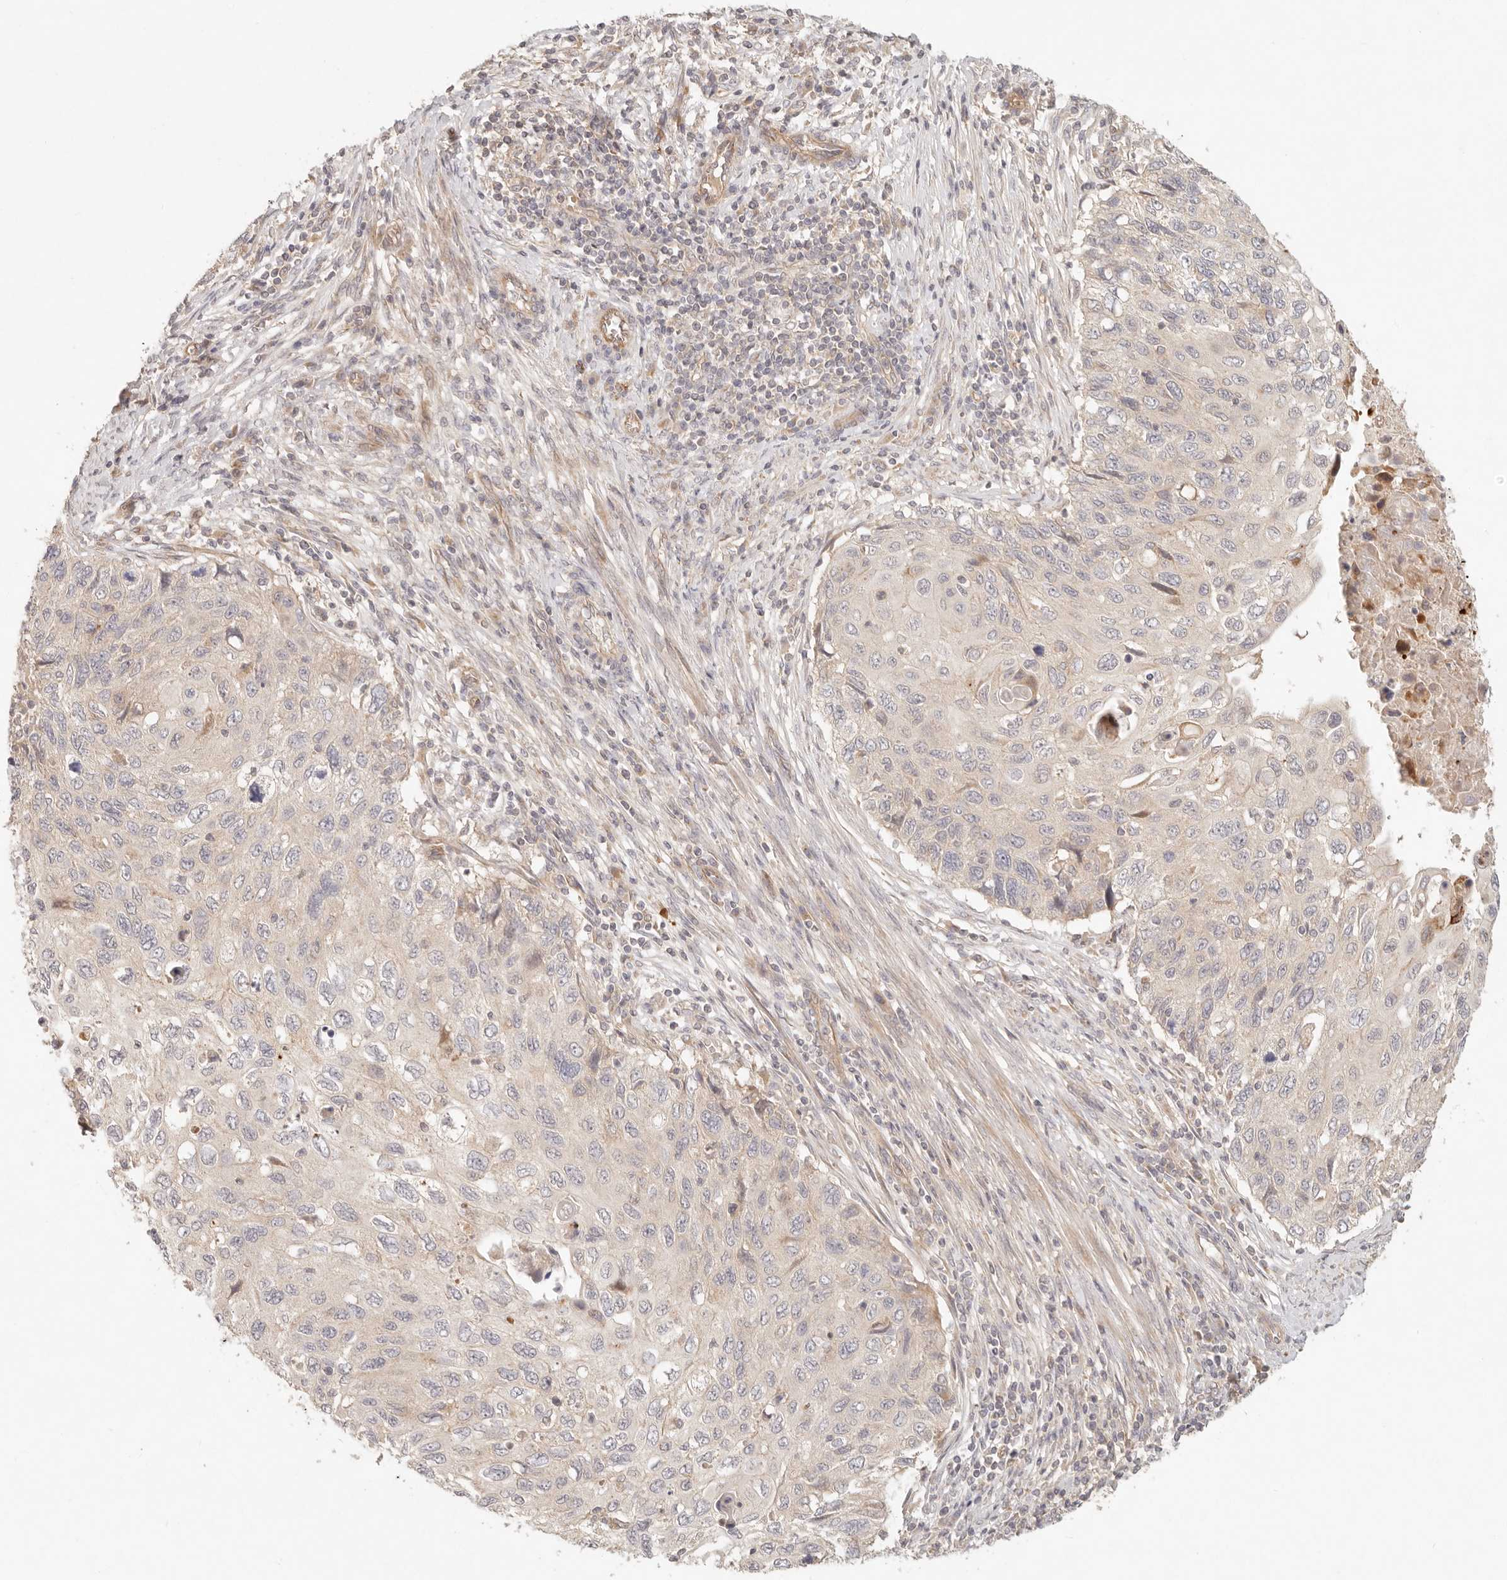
{"staining": {"intensity": "negative", "quantity": "none", "location": "none"}, "tissue": "cervical cancer", "cell_type": "Tumor cells", "image_type": "cancer", "snomed": [{"axis": "morphology", "description": "Squamous cell carcinoma, NOS"}, {"axis": "topography", "description": "Cervix"}], "caption": "Tumor cells are negative for protein expression in human cervical cancer.", "gene": "PPP1R3B", "patient": {"sex": "female", "age": 70}}